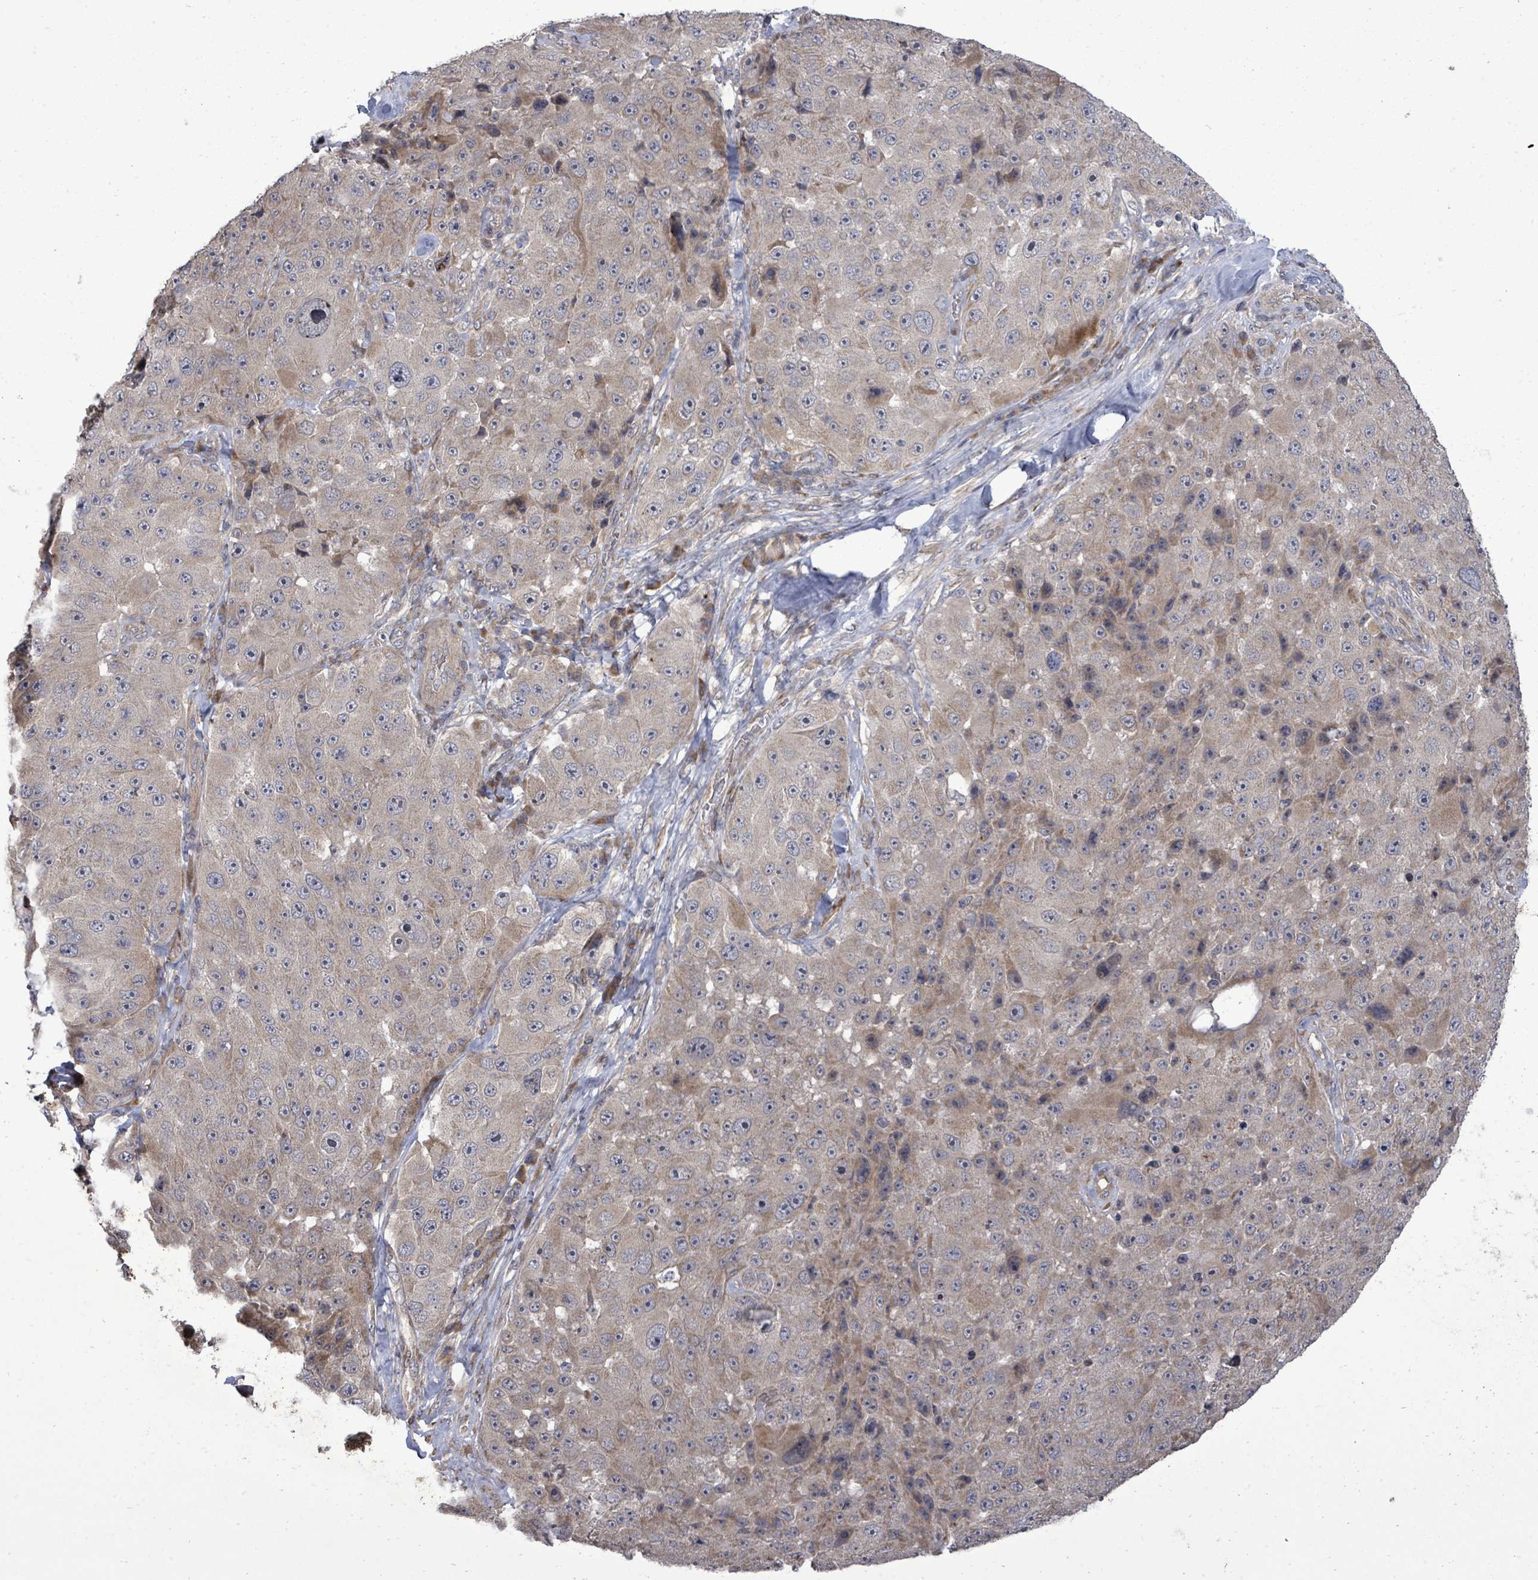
{"staining": {"intensity": "moderate", "quantity": "<25%", "location": "cytoplasmic/membranous"}, "tissue": "melanoma", "cell_type": "Tumor cells", "image_type": "cancer", "snomed": [{"axis": "morphology", "description": "Malignant melanoma, Metastatic site"}, {"axis": "topography", "description": "Lymph node"}], "caption": "DAB (3,3'-diaminobenzidine) immunohistochemical staining of malignant melanoma (metastatic site) demonstrates moderate cytoplasmic/membranous protein expression in about <25% of tumor cells. The staining is performed using DAB brown chromogen to label protein expression. The nuclei are counter-stained blue using hematoxylin.", "gene": "KRTAP27-1", "patient": {"sex": "male", "age": 62}}